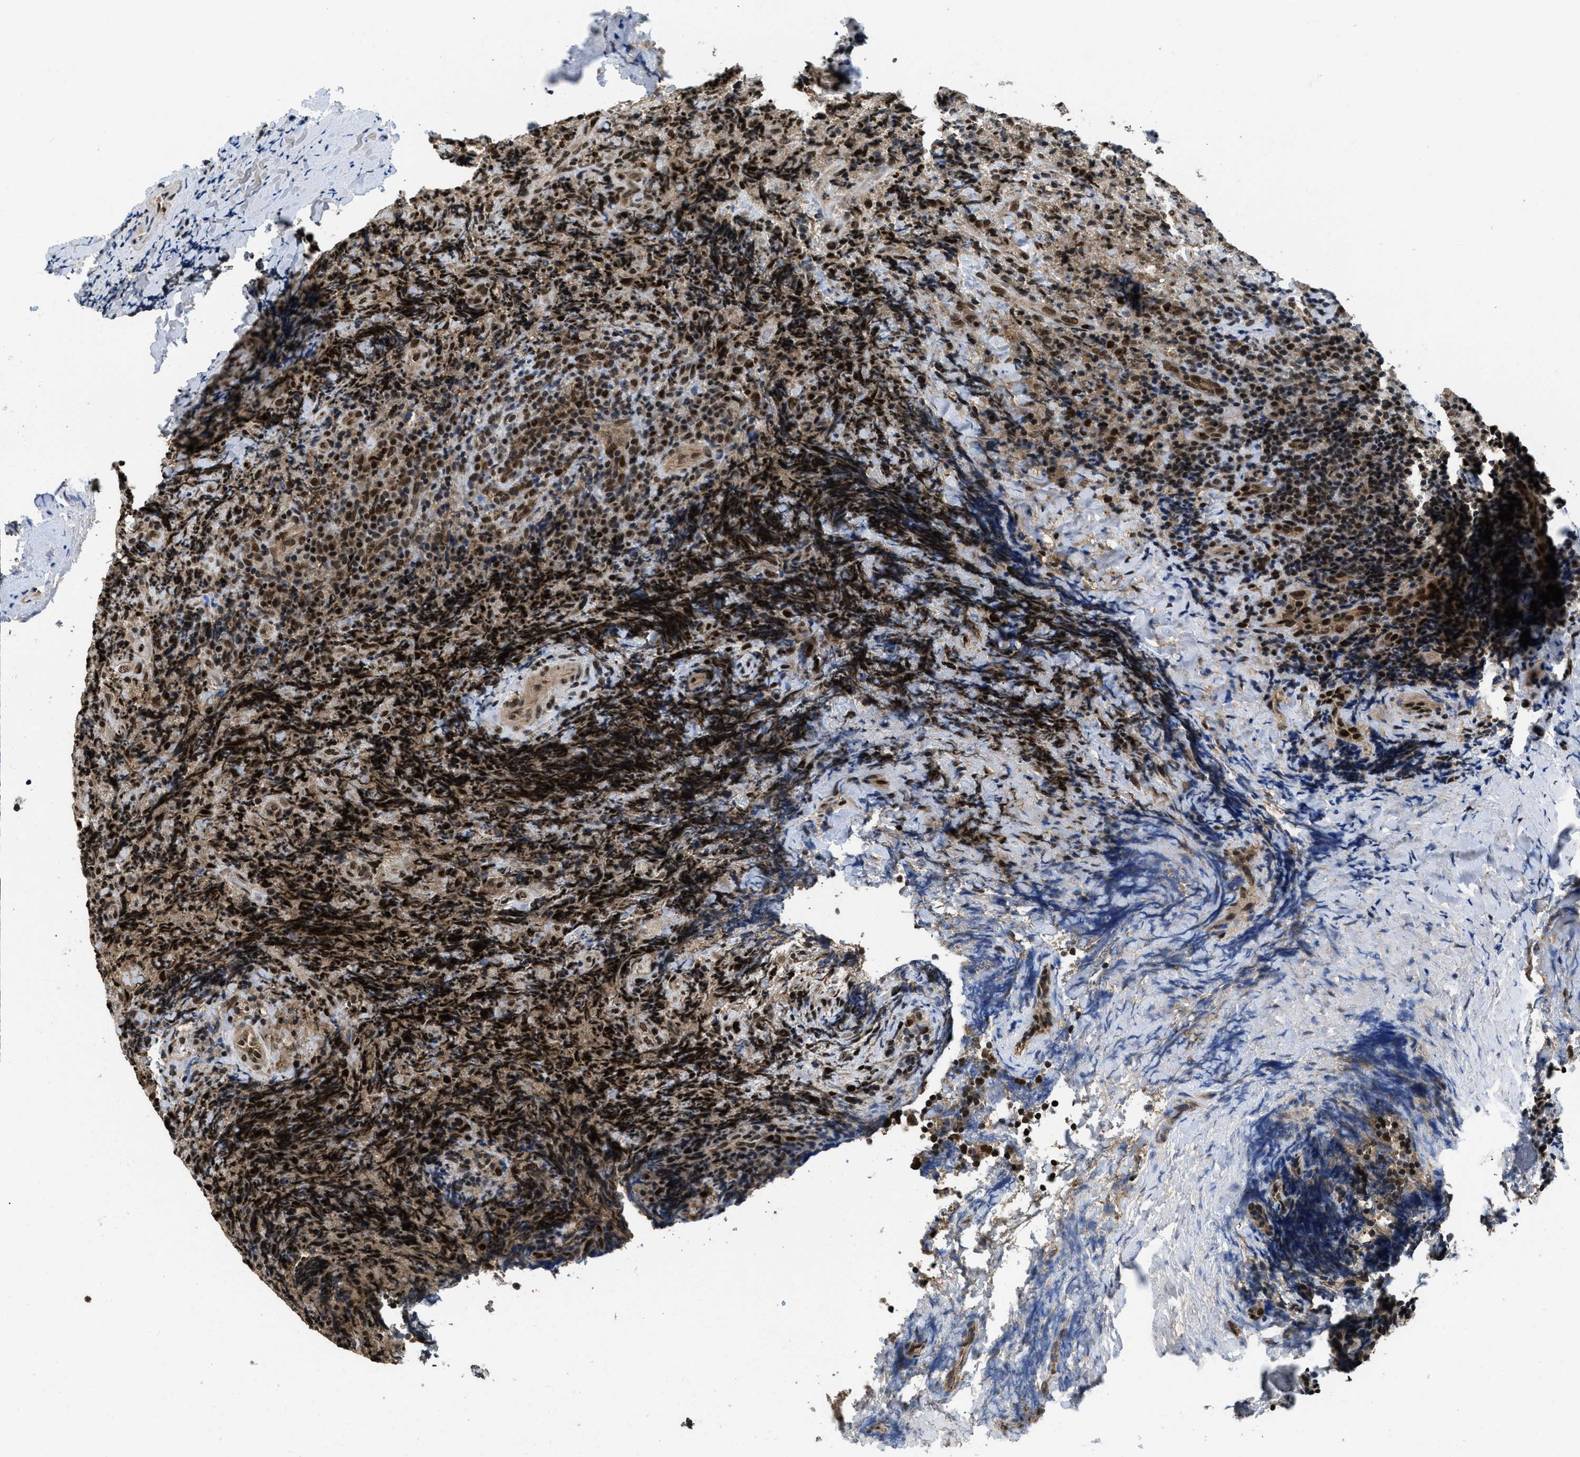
{"staining": {"intensity": "strong", "quantity": ">75%", "location": "nuclear"}, "tissue": "lymphoma", "cell_type": "Tumor cells", "image_type": "cancer", "snomed": [{"axis": "morphology", "description": "Malignant lymphoma, non-Hodgkin's type, High grade"}, {"axis": "topography", "description": "Tonsil"}], "caption": "Protein analysis of malignant lymphoma, non-Hodgkin's type (high-grade) tissue reveals strong nuclear expression in approximately >75% of tumor cells.", "gene": "CUL4B", "patient": {"sex": "female", "age": 36}}